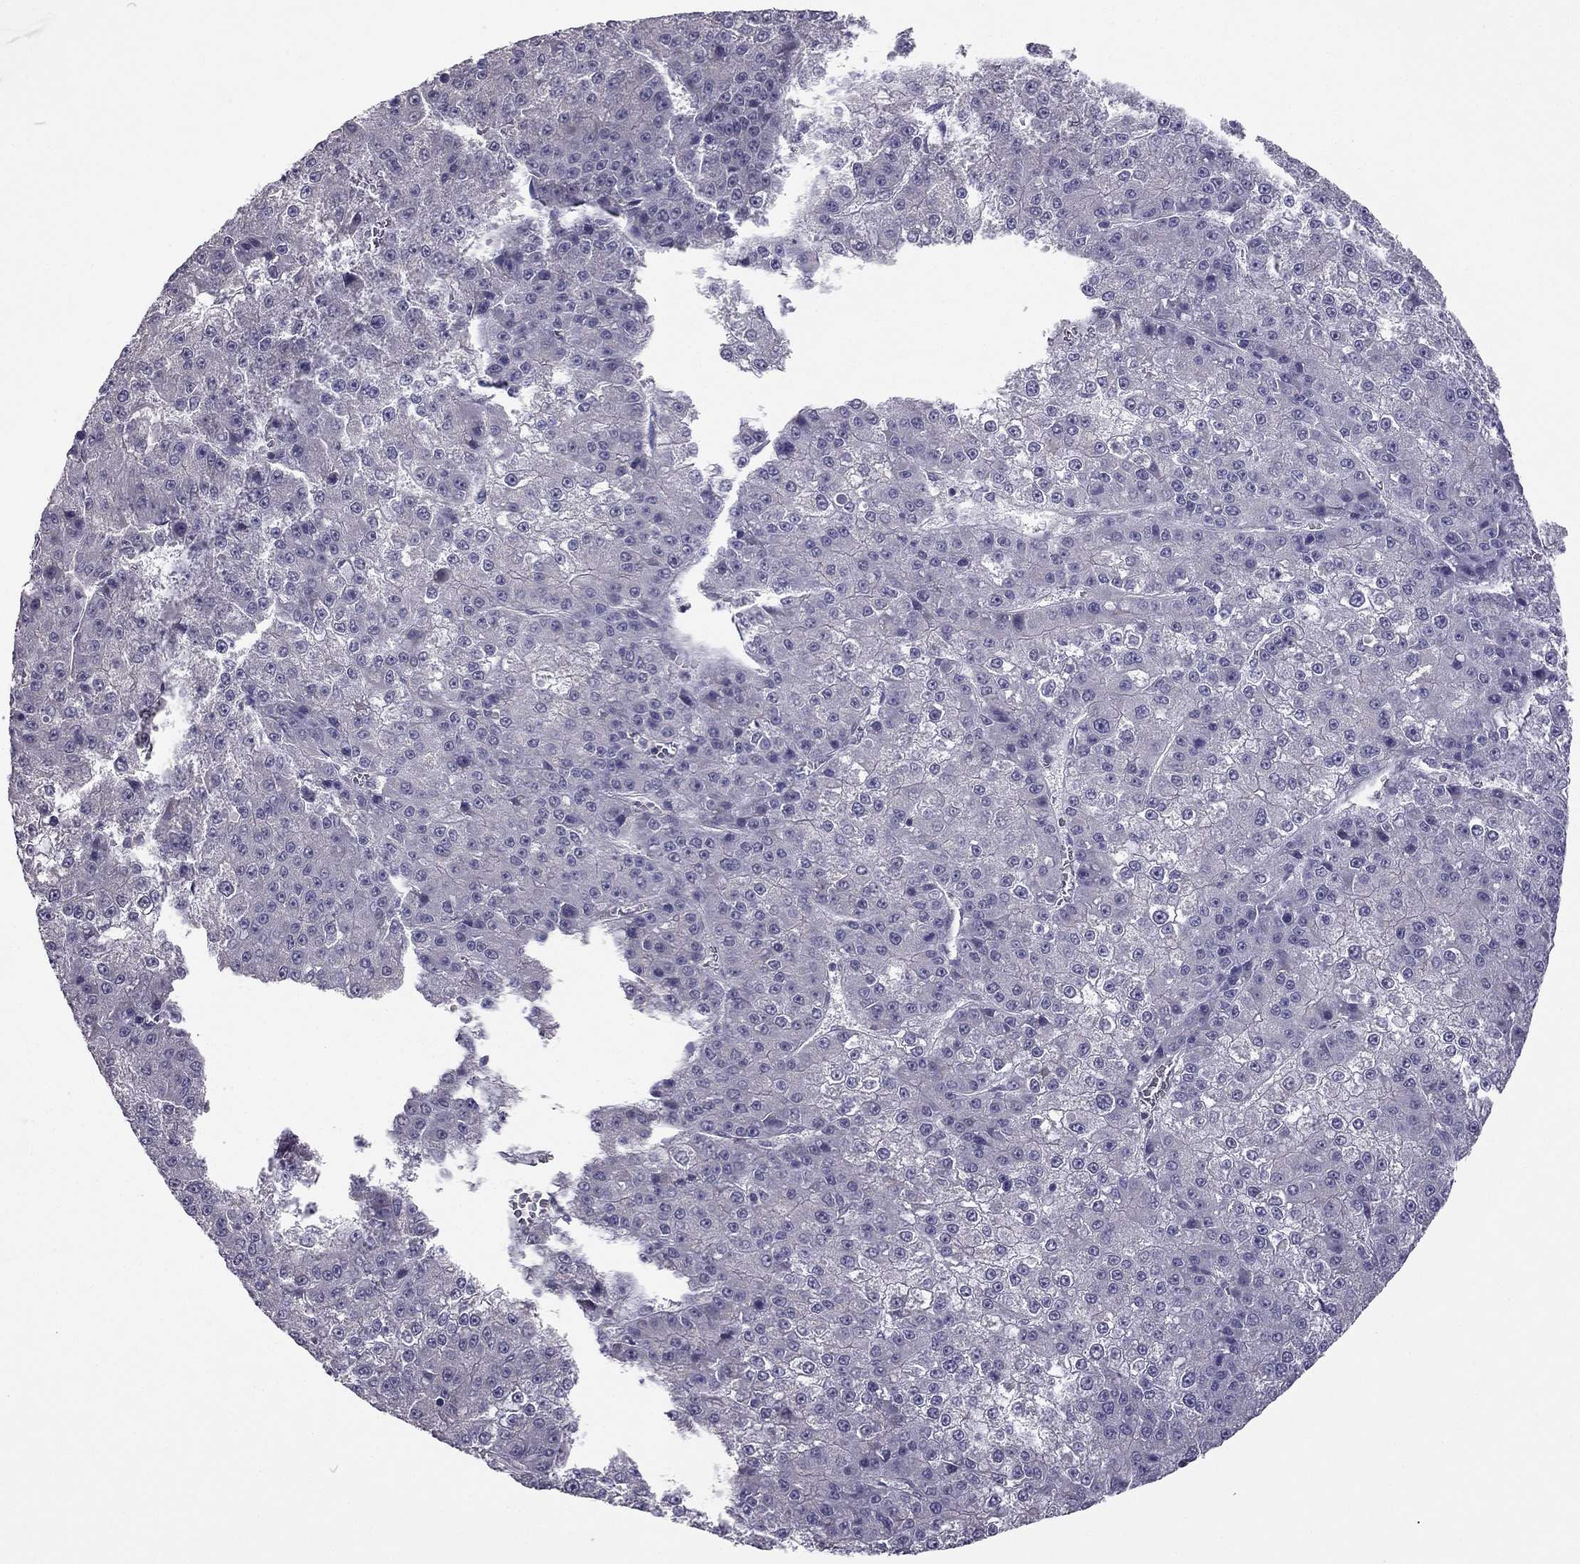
{"staining": {"intensity": "negative", "quantity": "none", "location": "none"}, "tissue": "liver cancer", "cell_type": "Tumor cells", "image_type": "cancer", "snomed": [{"axis": "morphology", "description": "Carcinoma, Hepatocellular, NOS"}, {"axis": "topography", "description": "Liver"}], "caption": "Human hepatocellular carcinoma (liver) stained for a protein using IHC reveals no staining in tumor cells.", "gene": "HSFX1", "patient": {"sex": "female", "age": 73}}